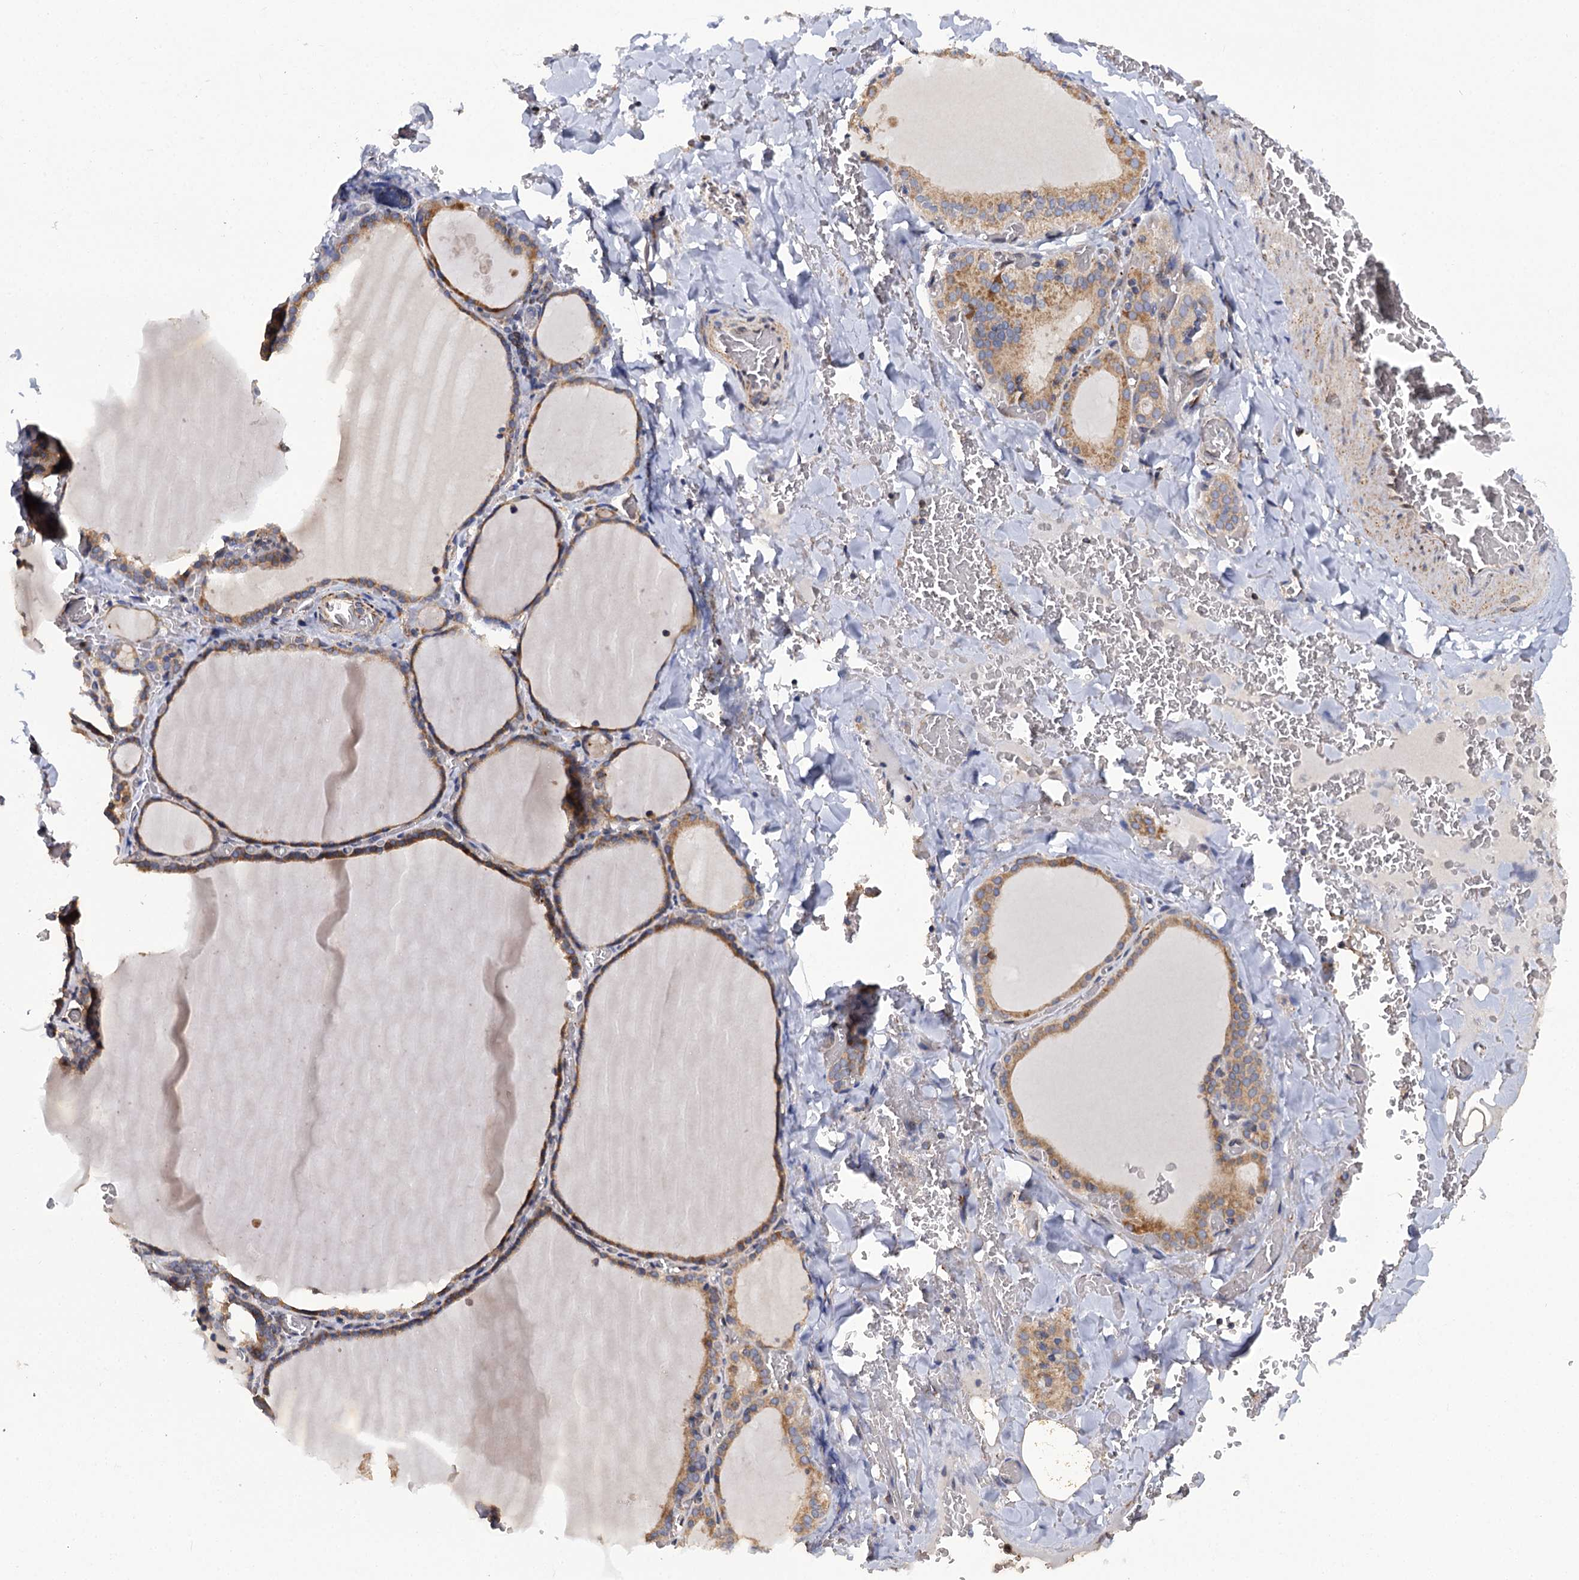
{"staining": {"intensity": "moderate", "quantity": ">75%", "location": "cytoplasmic/membranous"}, "tissue": "thyroid gland", "cell_type": "Glandular cells", "image_type": "normal", "snomed": [{"axis": "morphology", "description": "Normal tissue, NOS"}, {"axis": "topography", "description": "Thyroid gland"}], "caption": "High-power microscopy captured an immunohistochemistry (IHC) photomicrograph of unremarkable thyroid gland, revealing moderate cytoplasmic/membranous expression in about >75% of glandular cells.", "gene": "SUPV3L1", "patient": {"sex": "female", "age": 39}}